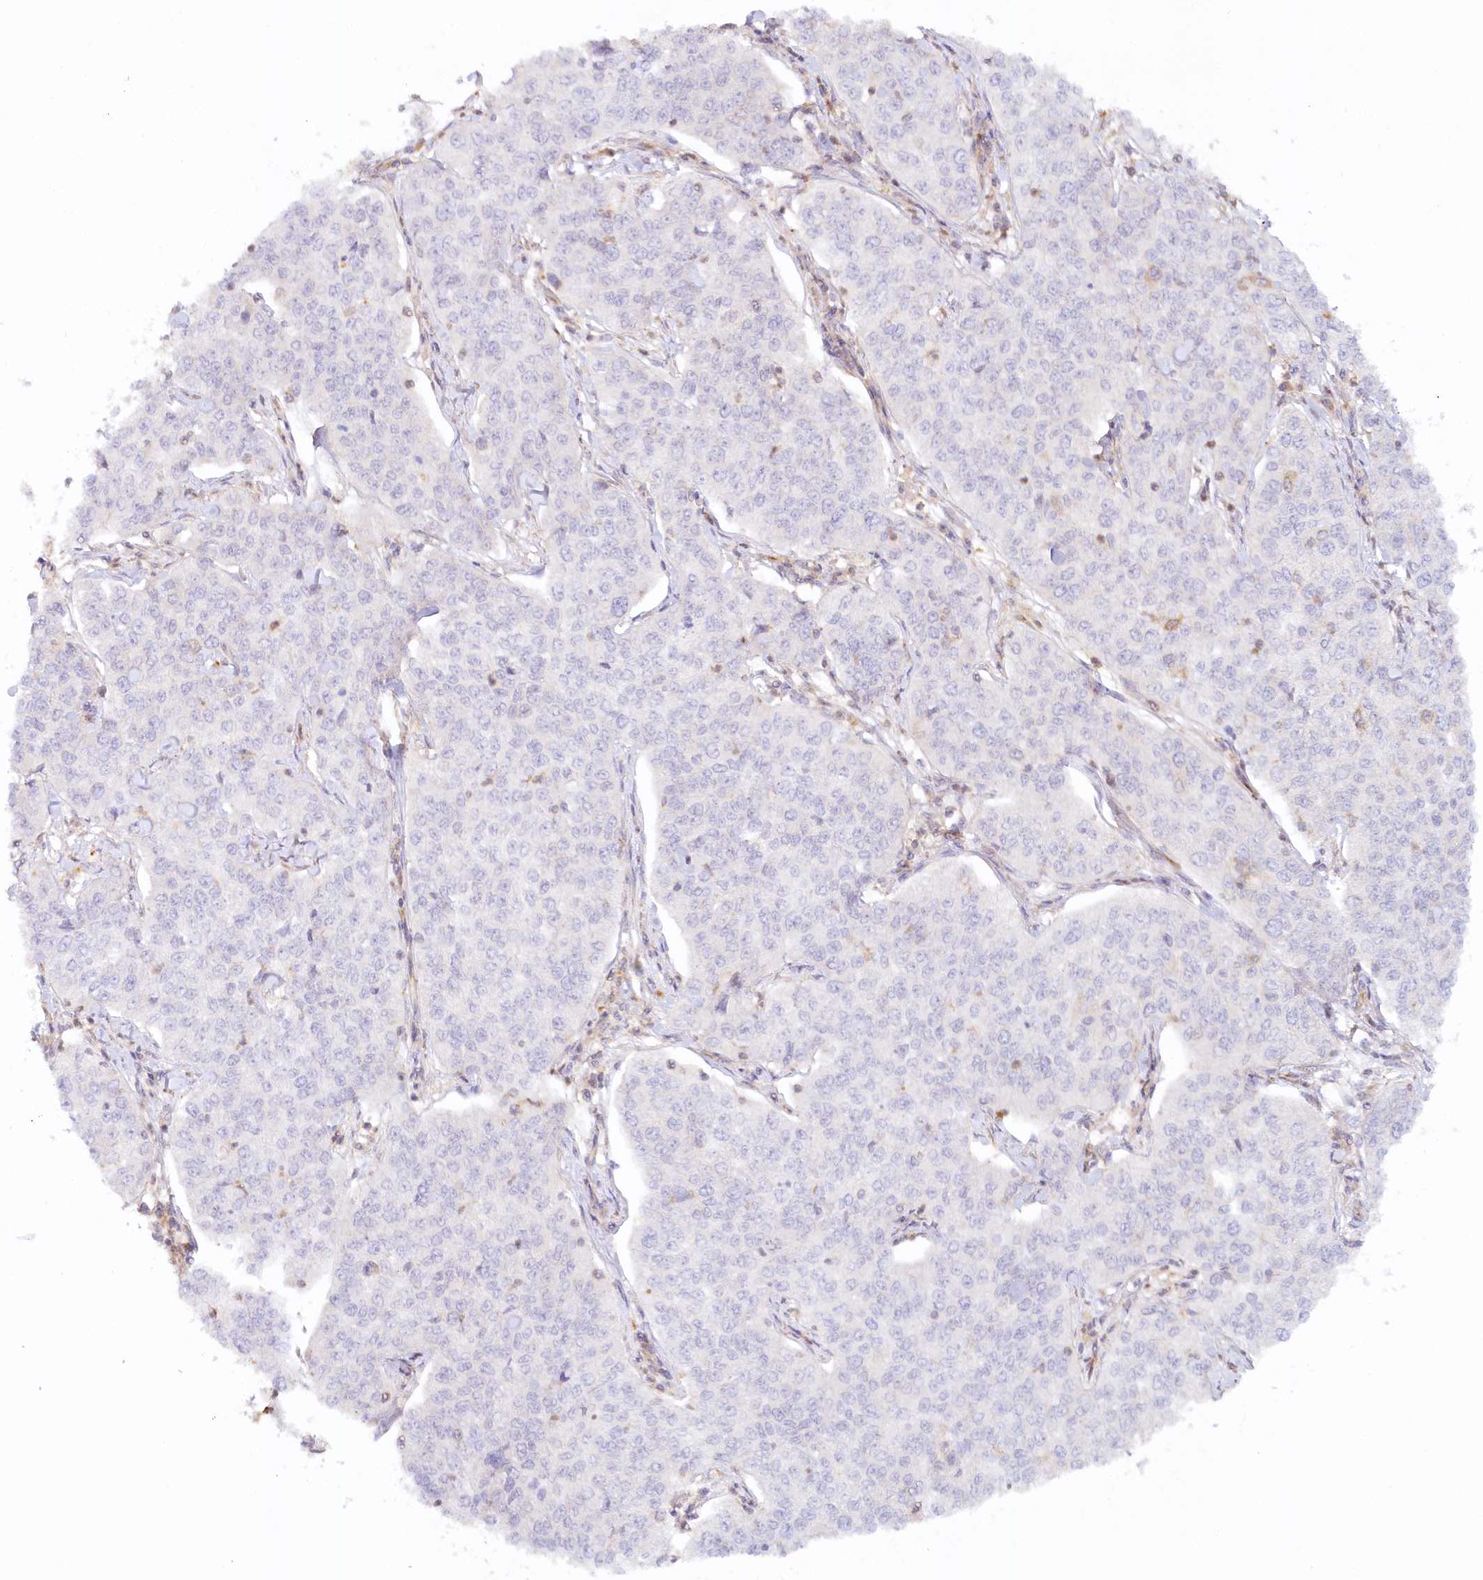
{"staining": {"intensity": "negative", "quantity": "none", "location": "none"}, "tissue": "cervical cancer", "cell_type": "Tumor cells", "image_type": "cancer", "snomed": [{"axis": "morphology", "description": "Squamous cell carcinoma, NOS"}, {"axis": "topography", "description": "Cervix"}], "caption": "Cervical cancer was stained to show a protein in brown. There is no significant staining in tumor cells. (DAB immunohistochemistry (IHC) with hematoxylin counter stain).", "gene": "GBE1", "patient": {"sex": "female", "age": 35}}